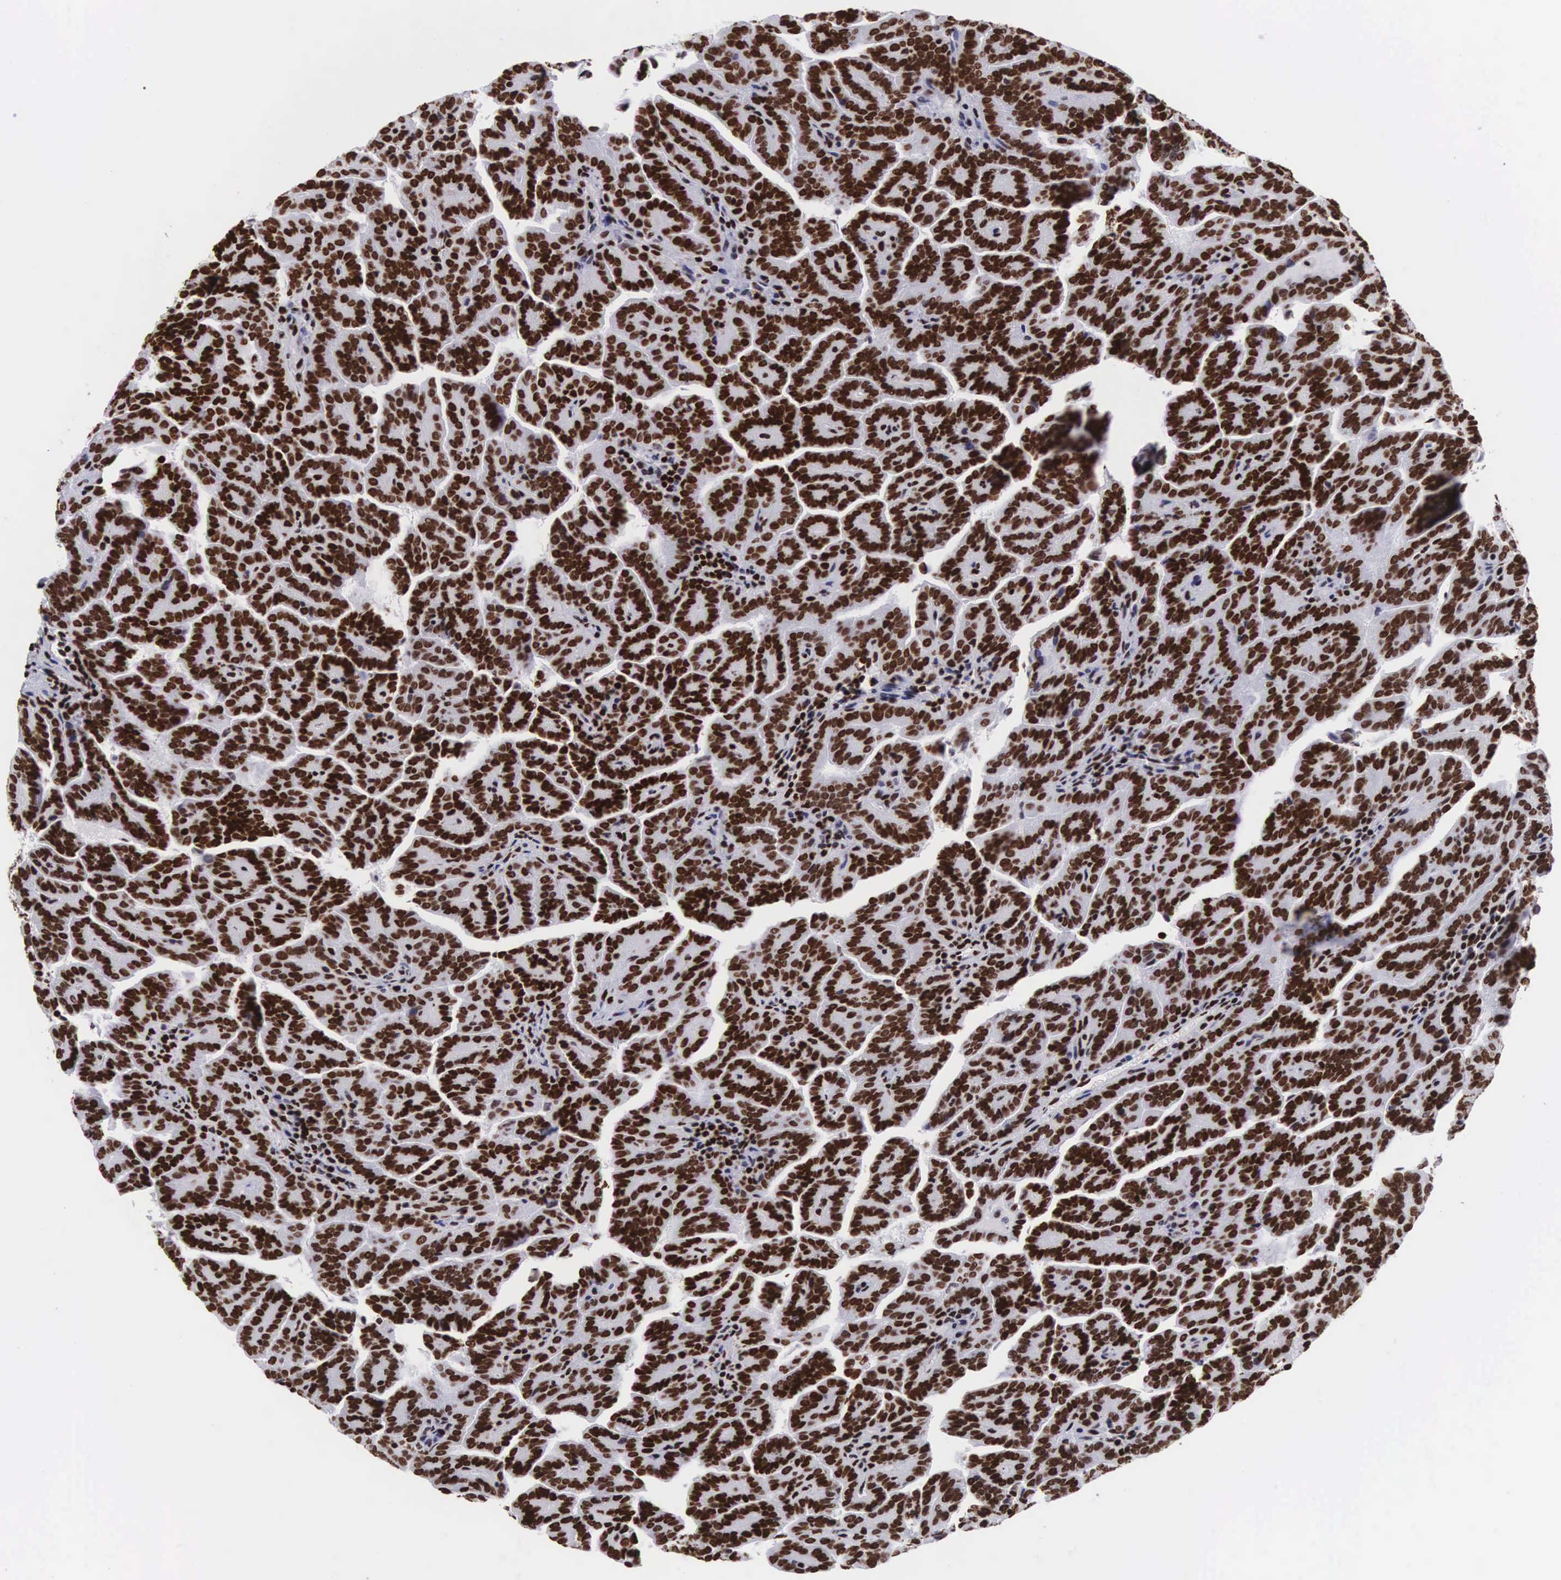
{"staining": {"intensity": "strong", "quantity": ">75%", "location": "nuclear"}, "tissue": "renal cancer", "cell_type": "Tumor cells", "image_type": "cancer", "snomed": [{"axis": "morphology", "description": "Adenocarcinoma, NOS"}, {"axis": "topography", "description": "Kidney"}], "caption": "Immunohistochemistry (IHC) of human renal cancer displays high levels of strong nuclear expression in about >75% of tumor cells.", "gene": "MECP2", "patient": {"sex": "male", "age": 61}}